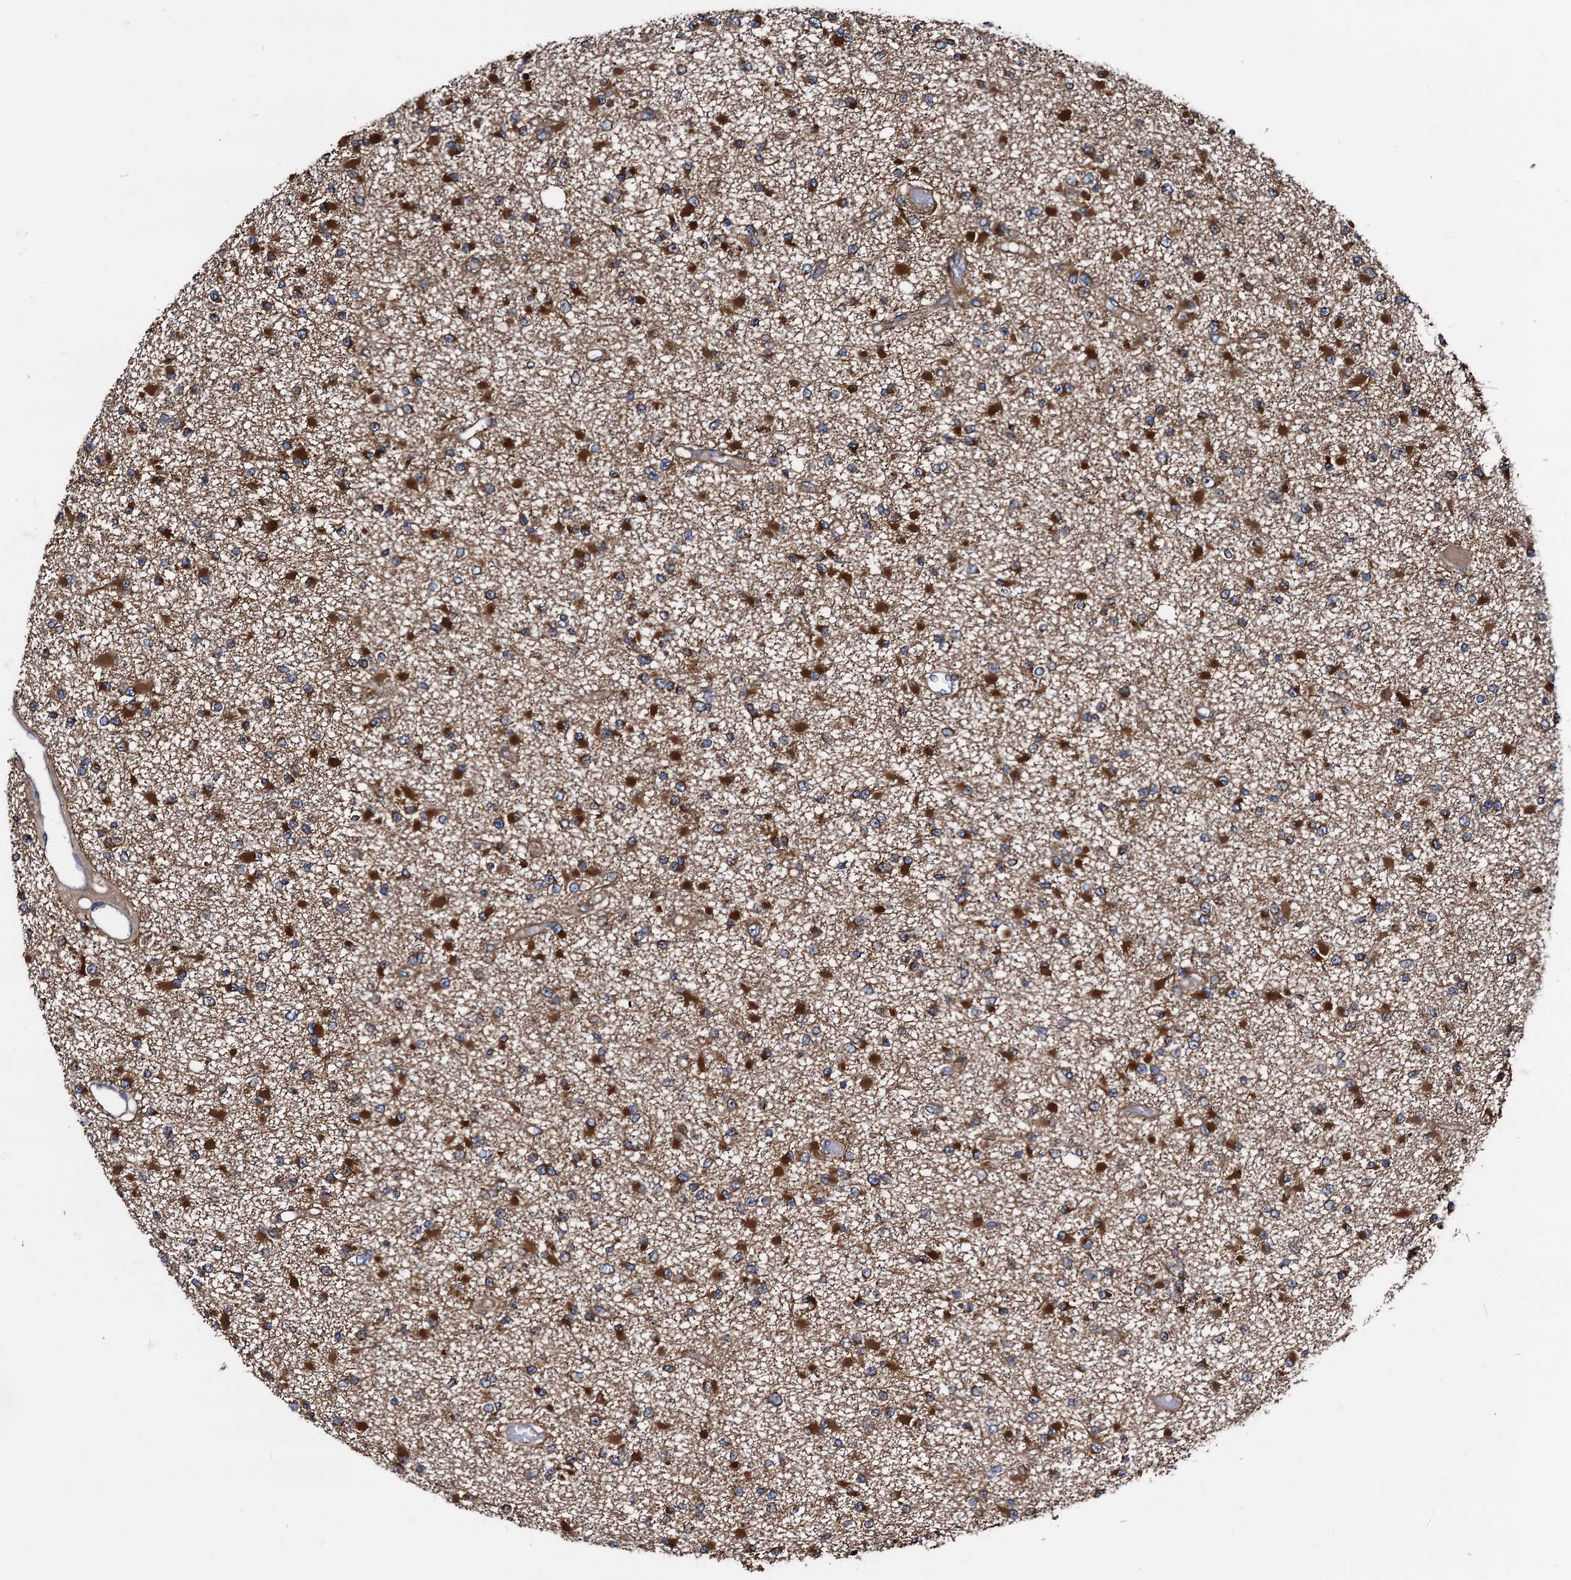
{"staining": {"intensity": "strong", "quantity": ">75%", "location": "cytoplasmic/membranous"}, "tissue": "glioma", "cell_type": "Tumor cells", "image_type": "cancer", "snomed": [{"axis": "morphology", "description": "Glioma, malignant, Low grade"}, {"axis": "topography", "description": "Brain"}], "caption": "Immunohistochemistry (IHC) image of malignant low-grade glioma stained for a protein (brown), which demonstrates high levels of strong cytoplasmic/membranous positivity in approximately >75% of tumor cells.", "gene": "PEX5", "patient": {"sex": "female", "age": 22}}